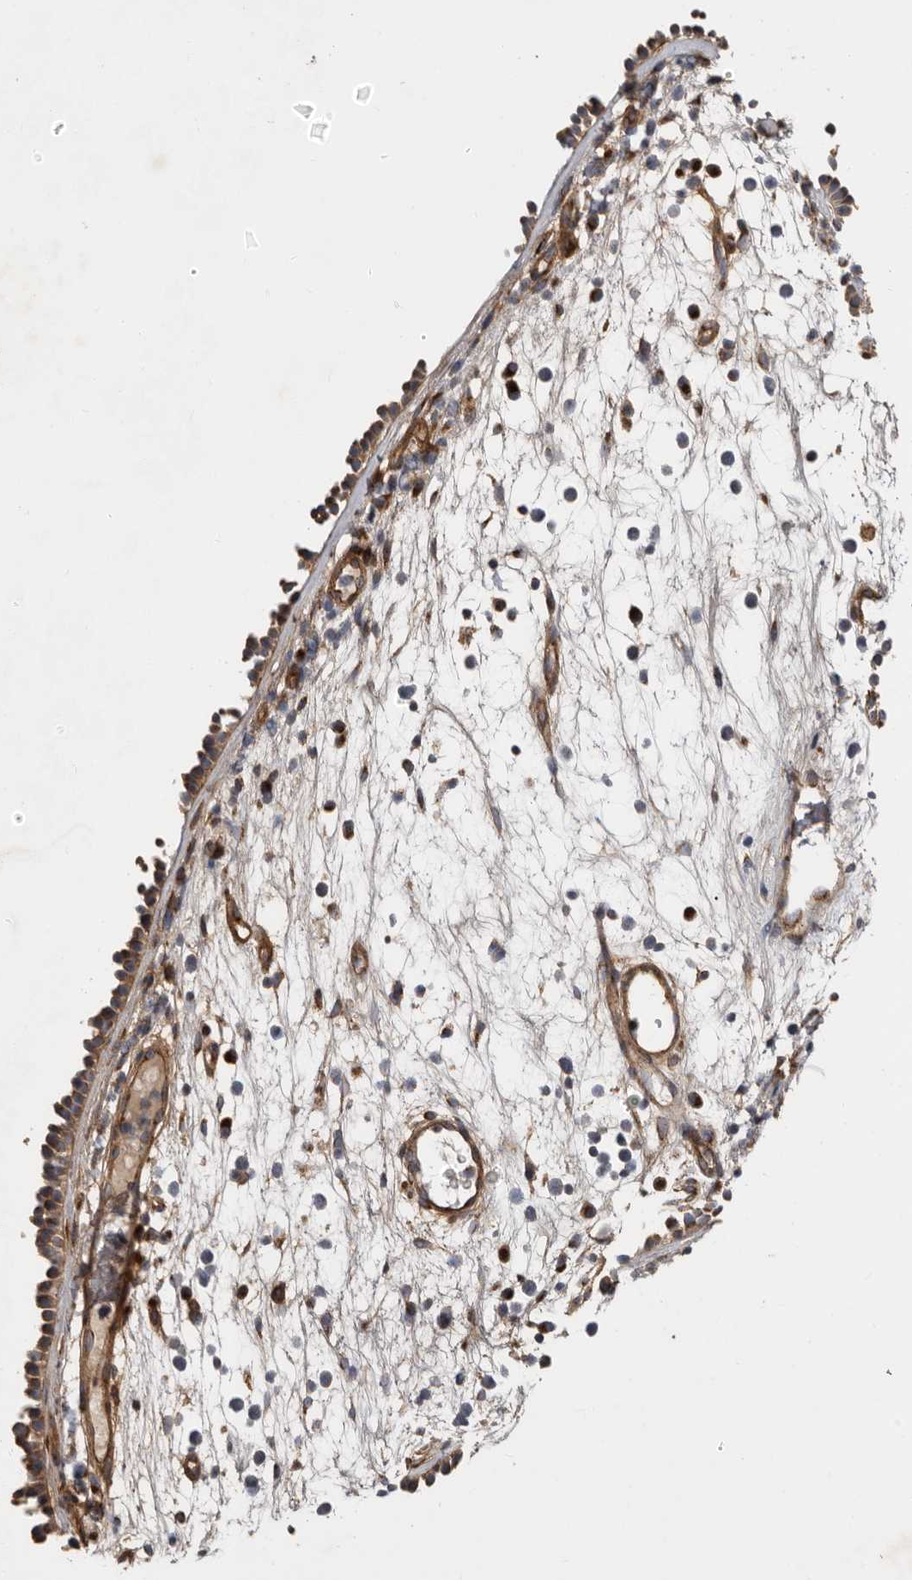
{"staining": {"intensity": "moderate", "quantity": ">75%", "location": "cytoplasmic/membranous"}, "tissue": "nasopharynx", "cell_type": "Respiratory epithelial cells", "image_type": "normal", "snomed": [{"axis": "morphology", "description": "Normal tissue, NOS"}, {"axis": "morphology", "description": "Inflammation, NOS"}, {"axis": "morphology", "description": "Malignant melanoma, Metastatic site"}, {"axis": "topography", "description": "Nasopharynx"}], "caption": "This photomicrograph shows immunohistochemistry (IHC) staining of benign human nasopharynx, with medium moderate cytoplasmic/membranous expression in about >75% of respiratory epithelial cells.", "gene": "LUZP1", "patient": {"sex": "male", "age": 70}}